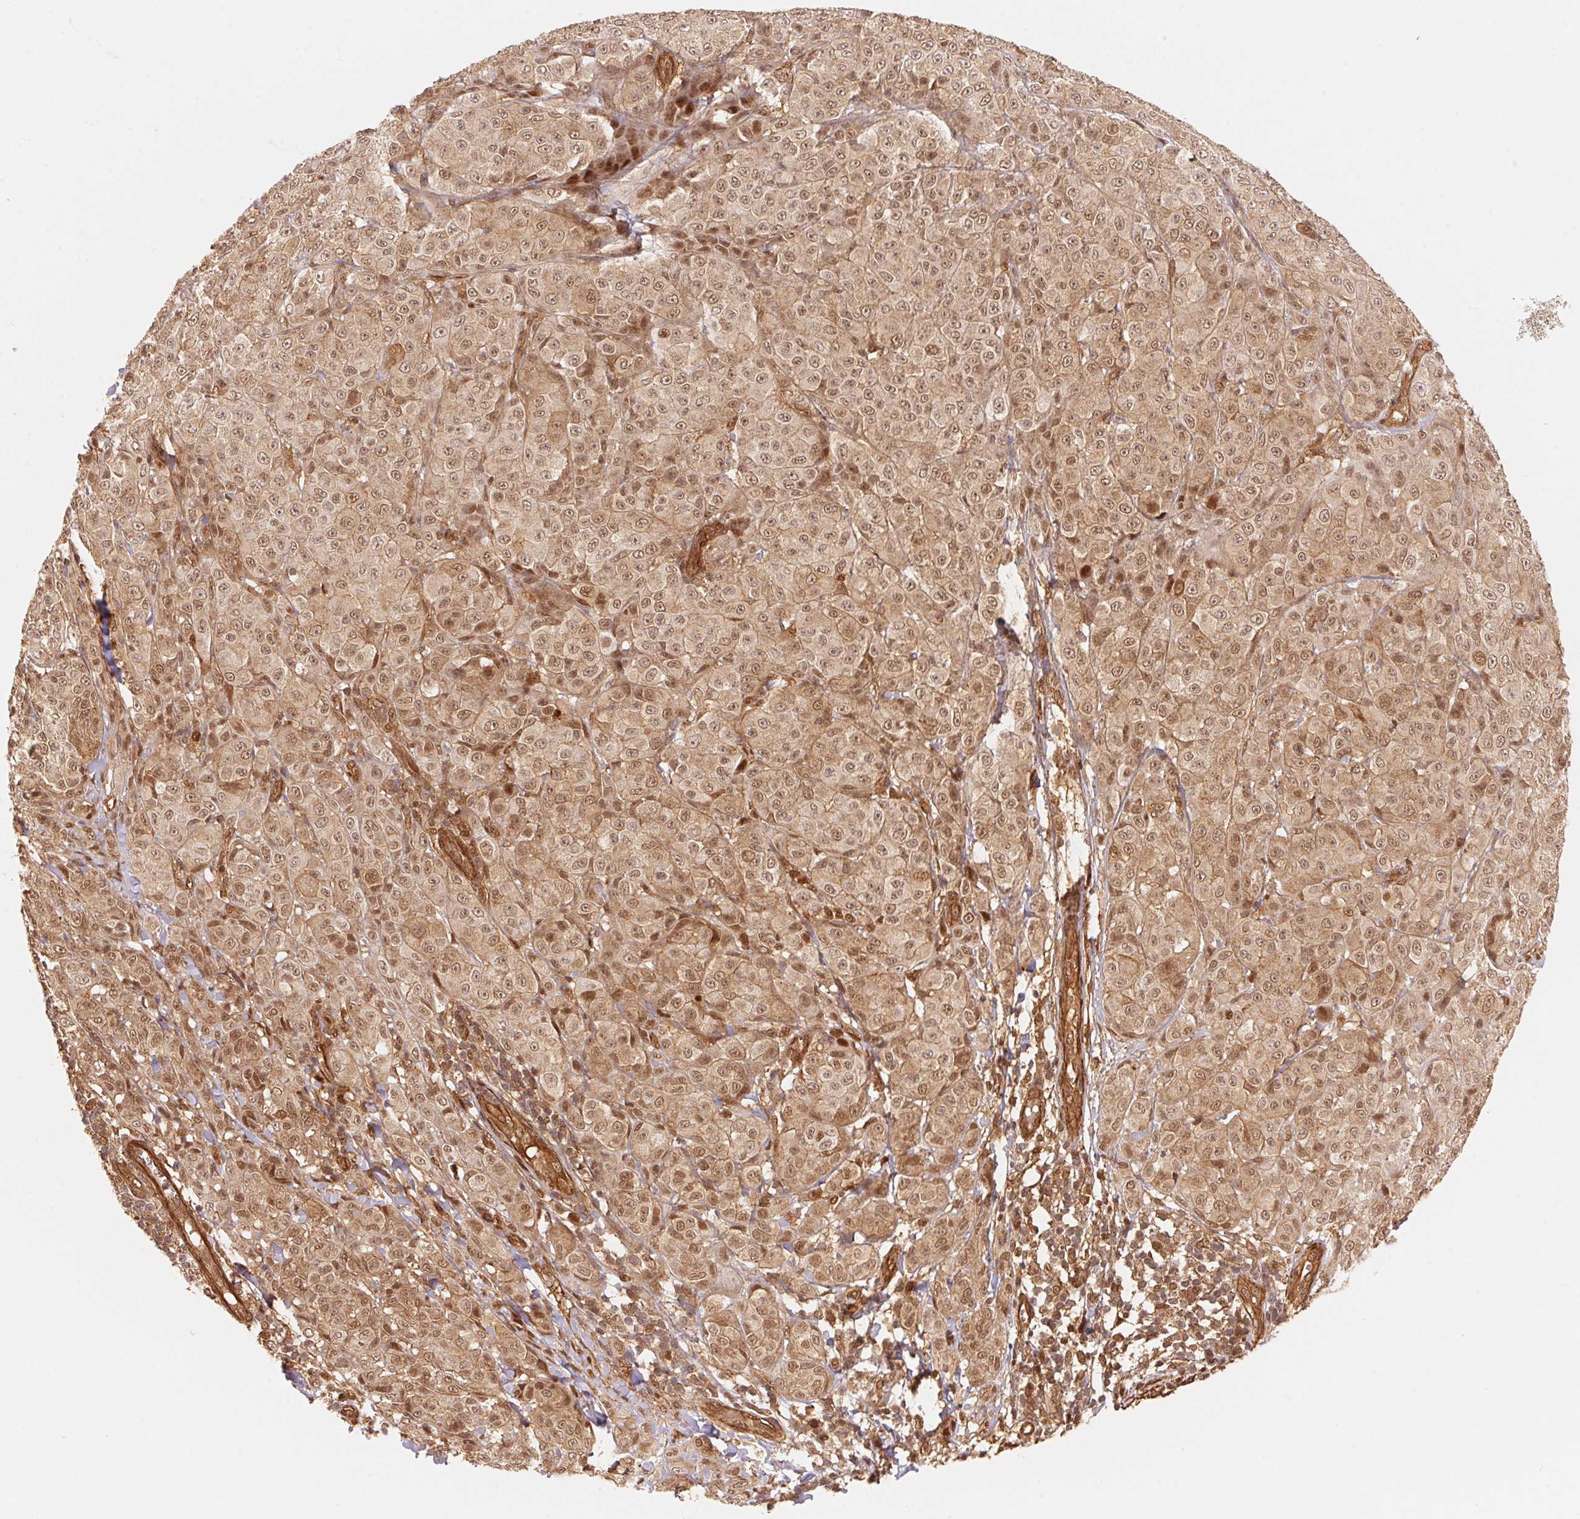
{"staining": {"intensity": "moderate", "quantity": ">75%", "location": "cytoplasmic/membranous,nuclear"}, "tissue": "melanoma", "cell_type": "Tumor cells", "image_type": "cancer", "snomed": [{"axis": "morphology", "description": "Malignant melanoma, NOS"}, {"axis": "topography", "description": "Skin"}], "caption": "Immunohistochemical staining of melanoma exhibits medium levels of moderate cytoplasmic/membranous and nuclear staining in approximately >75% of tumor cells.", "gene": "TNIP2", "patient": {"sex": "male", "age": 89}}